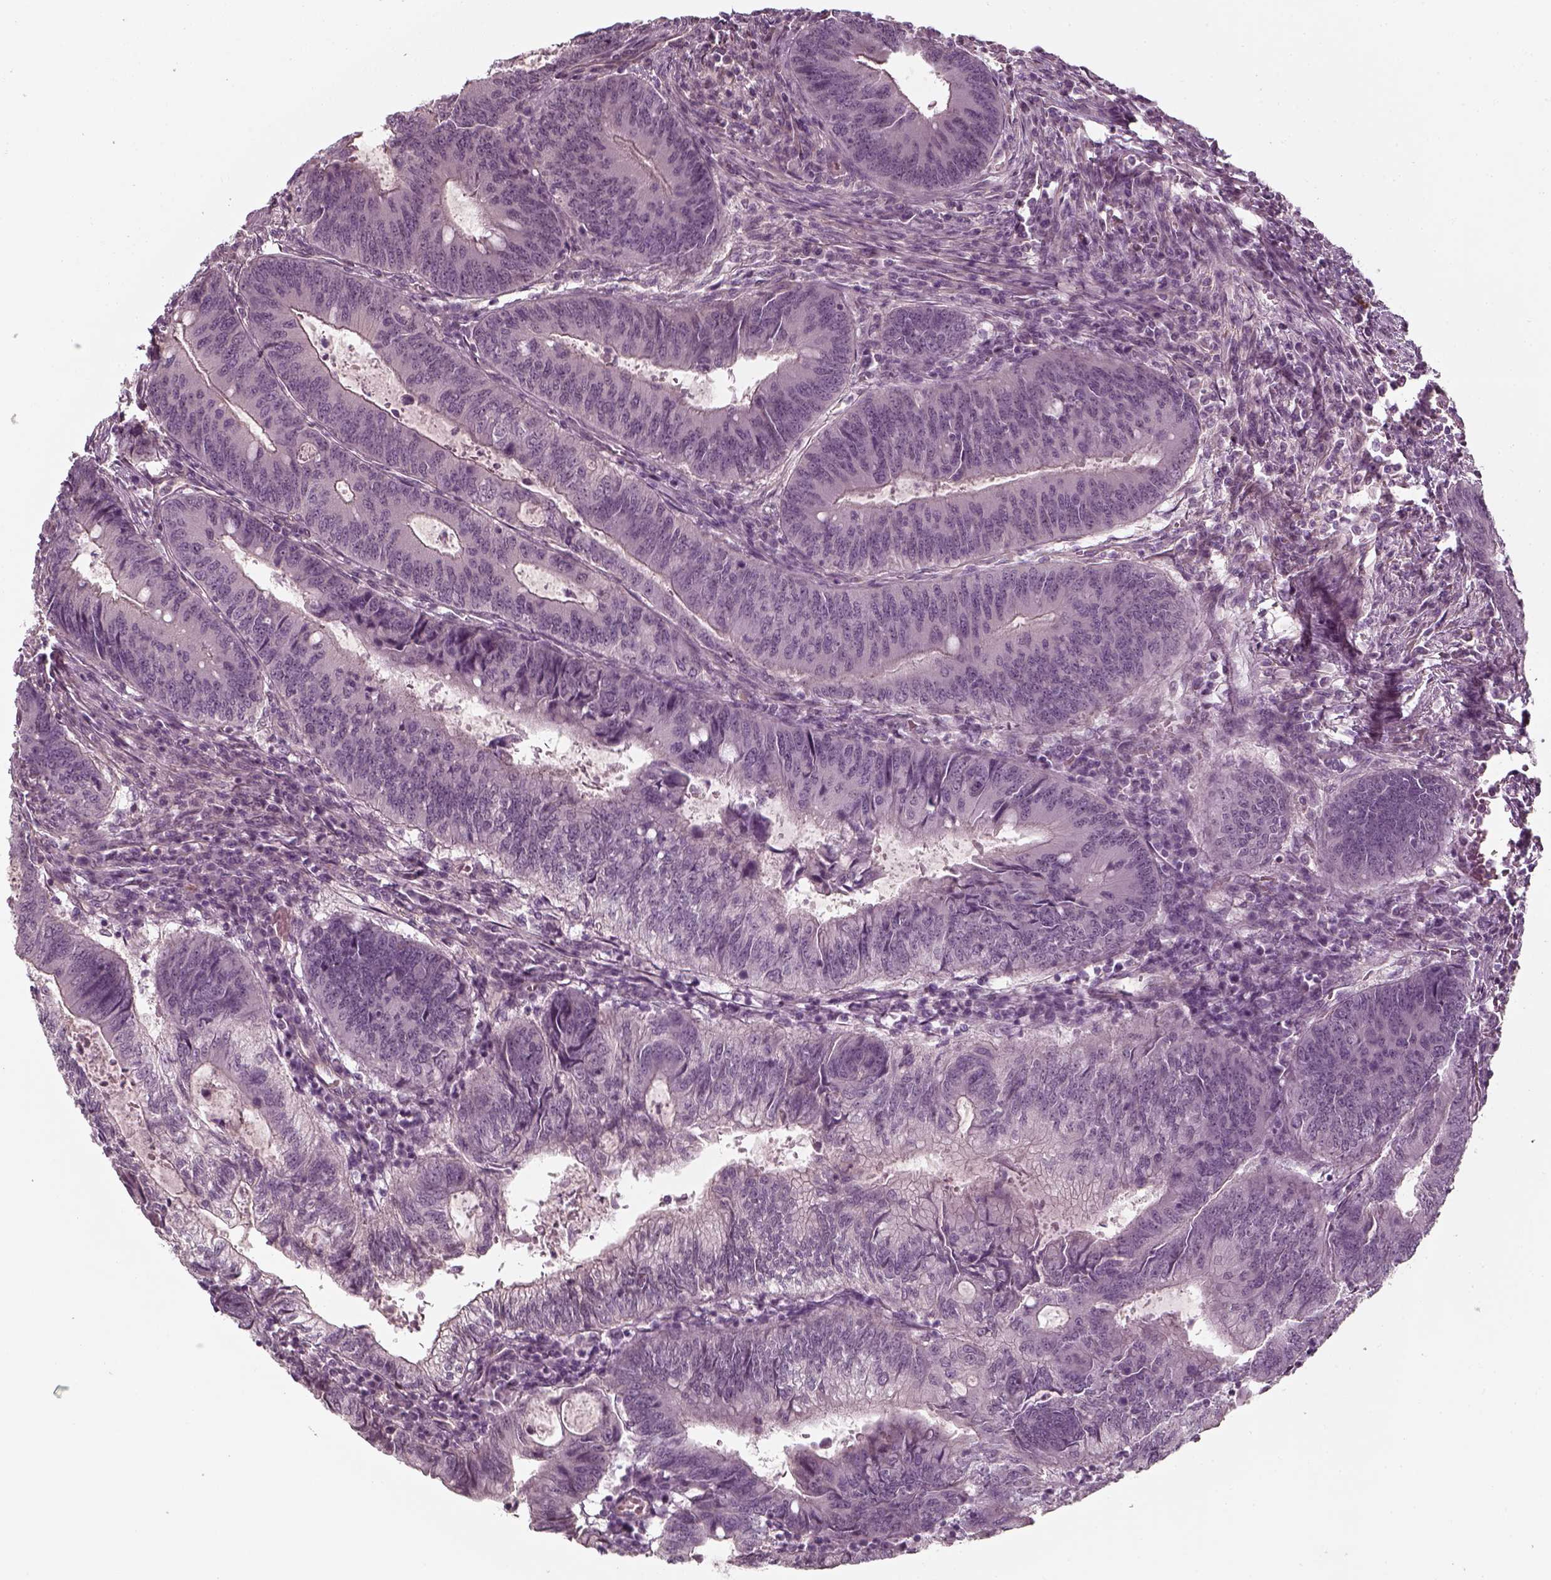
{"staining": {"intensity": "negative", "quantity": "none", "location": "none"}, "tissue": "colorectal cancer", "cell_type": "Tumor cells", "image_type": "cancer", "snomed": [{"axis": "morphology", "description": "Adenocarcinoma, NOS"}, {"axis": "topography", "description": "Colon"}], "caption": "DAB (3,3'-diaminobenzidine) immunohistochemical staining of human colorectal adenocarcinoma exhibits no significant staining in tumor cells. (Stains: DAB immunohistochemistry (IHC) with hematoxylin counter stain, Microscopy: brightfield microscopy at high magnification).", "gene": "LAMB2", "patient": {"sex": "male", "age": 67}}